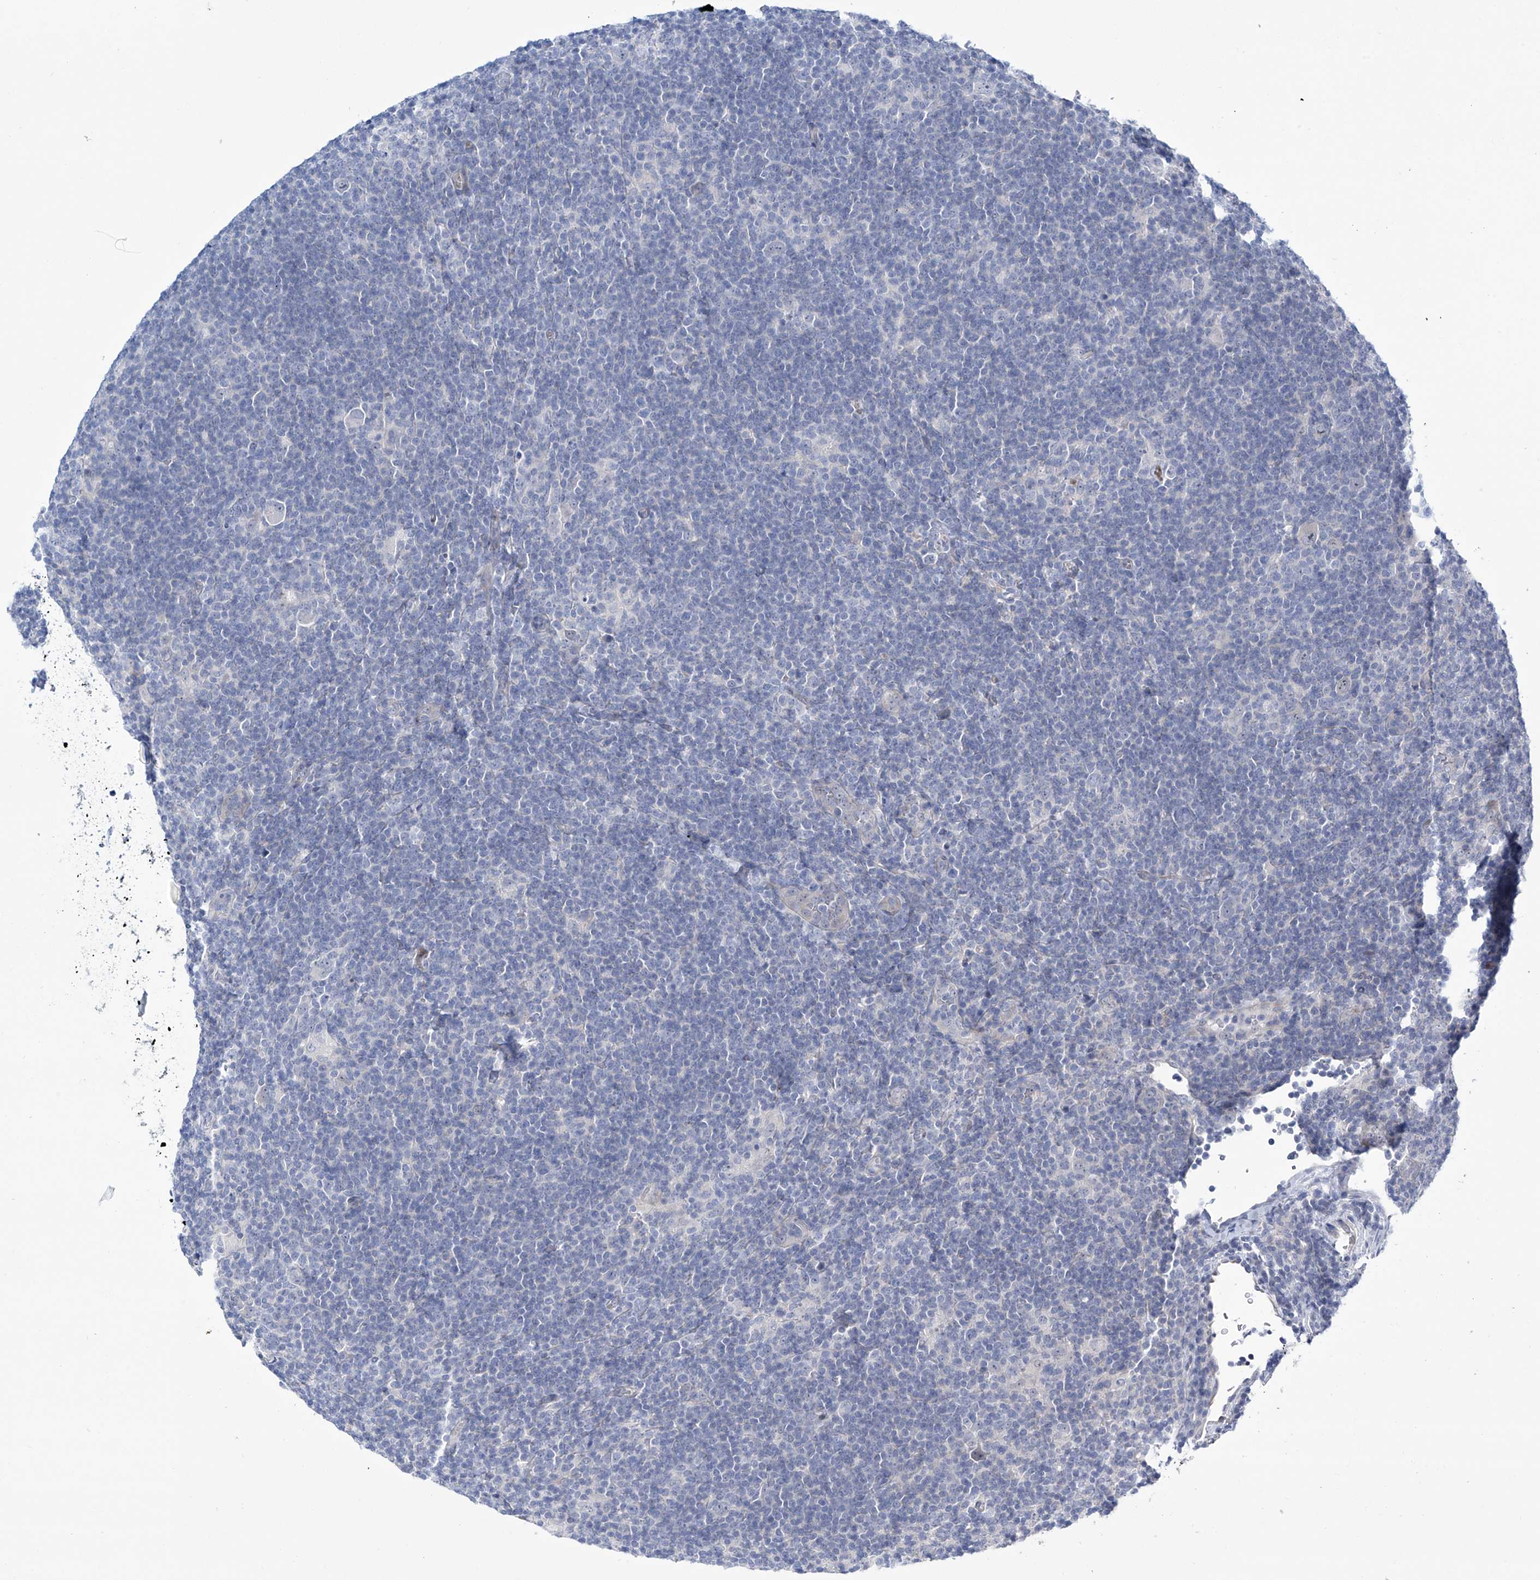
{"staining": {"intensity": "negative", "quantity": "none", "location": "none"}, "tissue": "lymphoma", "cell_type": "Tumor cells", "image_type": "cancer", "snomed": [{"axis": "morphology", "description": "Hodgkin's disease, NOS"}, {"axis": "topography", "description": "Lymph node"}], "caption": "The photomicrograph shows no significant positivity in tumor cells of Hodgkin's disease. (Stains: DAB (3,3'-diaminobenzidine) immunohistochemistry with hematoxylin counter stain, Microscopy: brightfield microscopy at high magnification).", "gene": "TRIM60", "patient": {"sex": "female", "age": 57}}